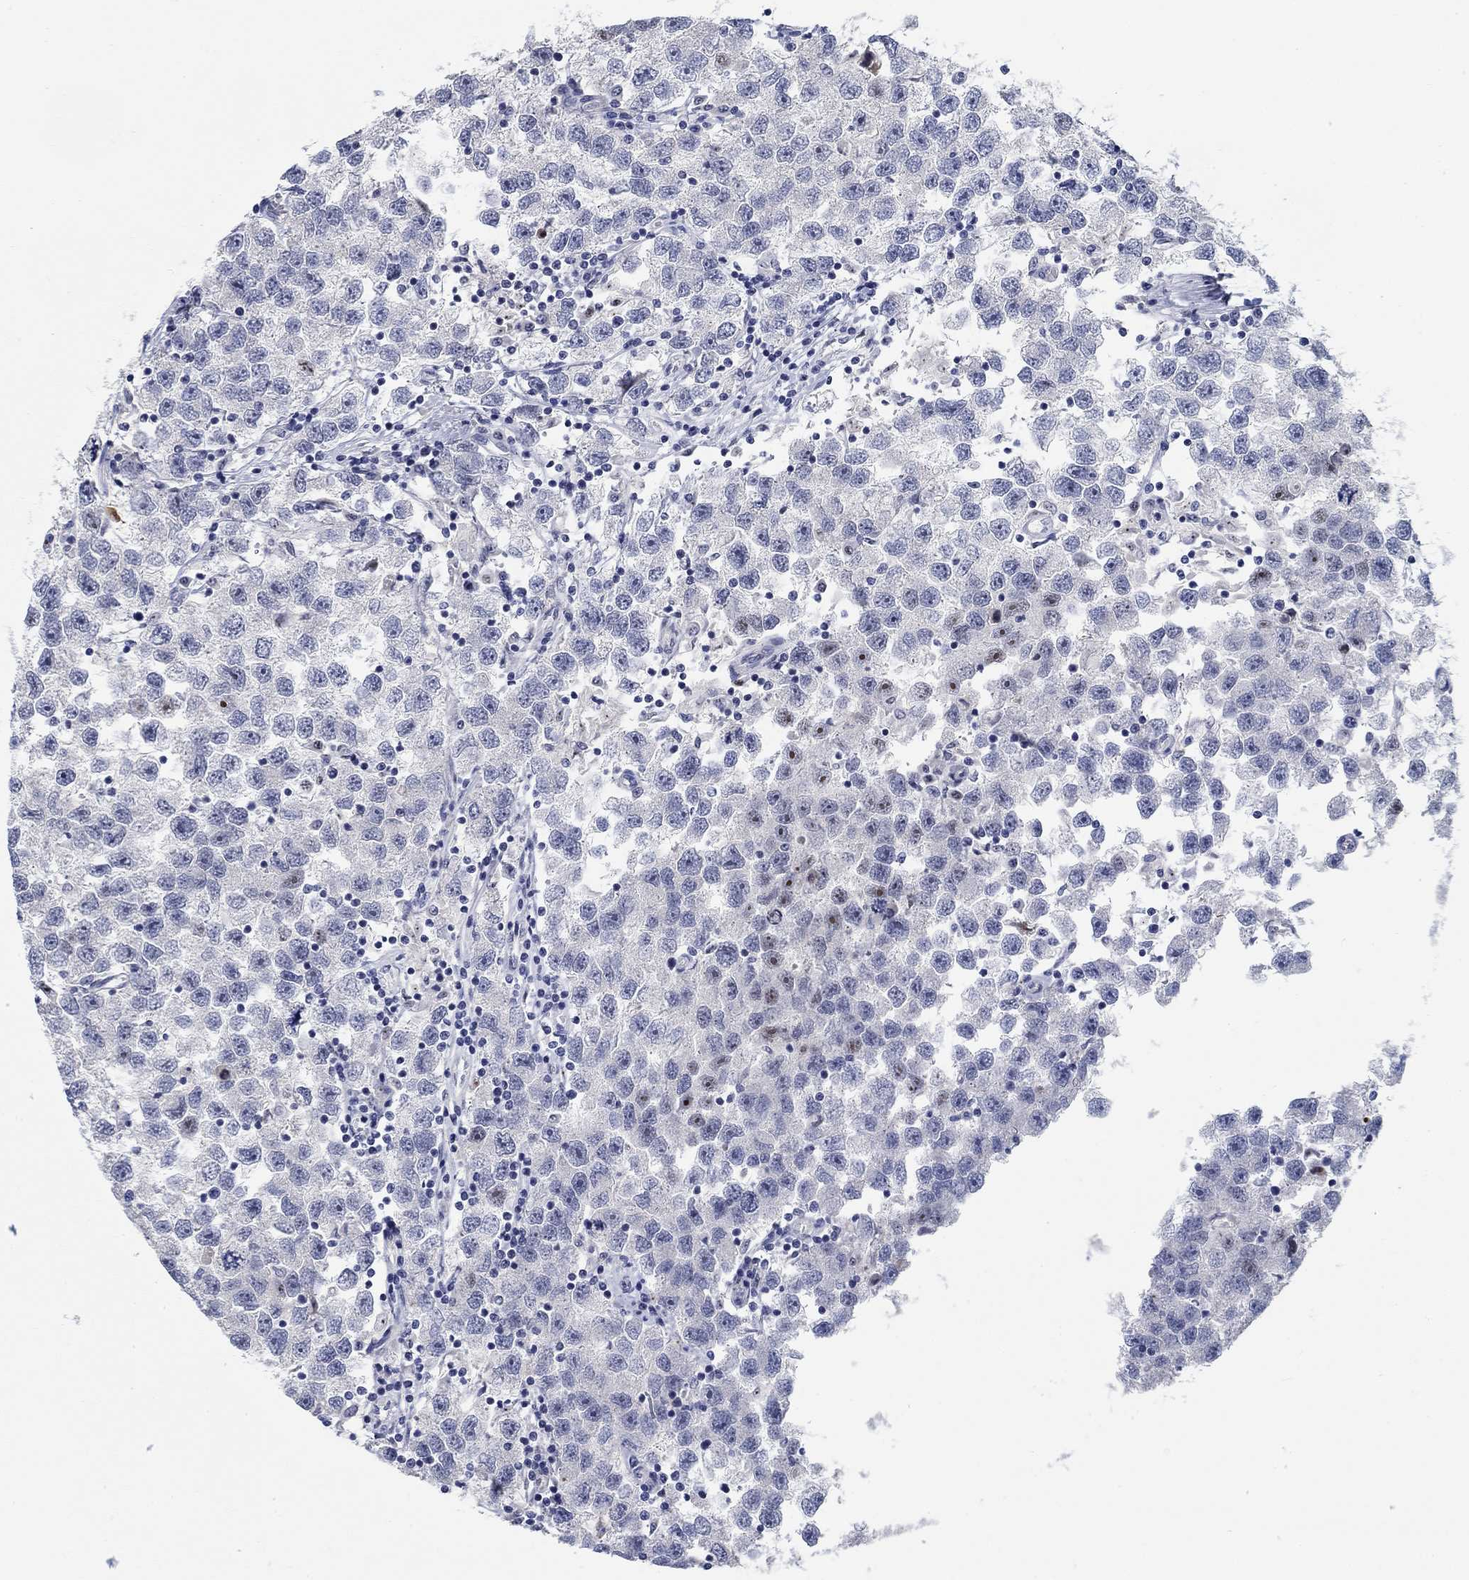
{"staining": {"intensity": "strong", "quantity": "<25%", "location": "nuclear"}, "tissue": "testis cancer", "cell_type": "Tumor cells", "image_type": "cancer", "snomed": [{"axis": "morphology", "description": "Seminoma, NOS"}, {"axis": "topography", "description": "Testis"}], "caption": "Protein staining of seminoma (testis) tissue reveals strong nuclear positivity in approximately <25% of tumor cells.", "gene": "SMIM18", "patient": {"sex": "male", "age": 26}}